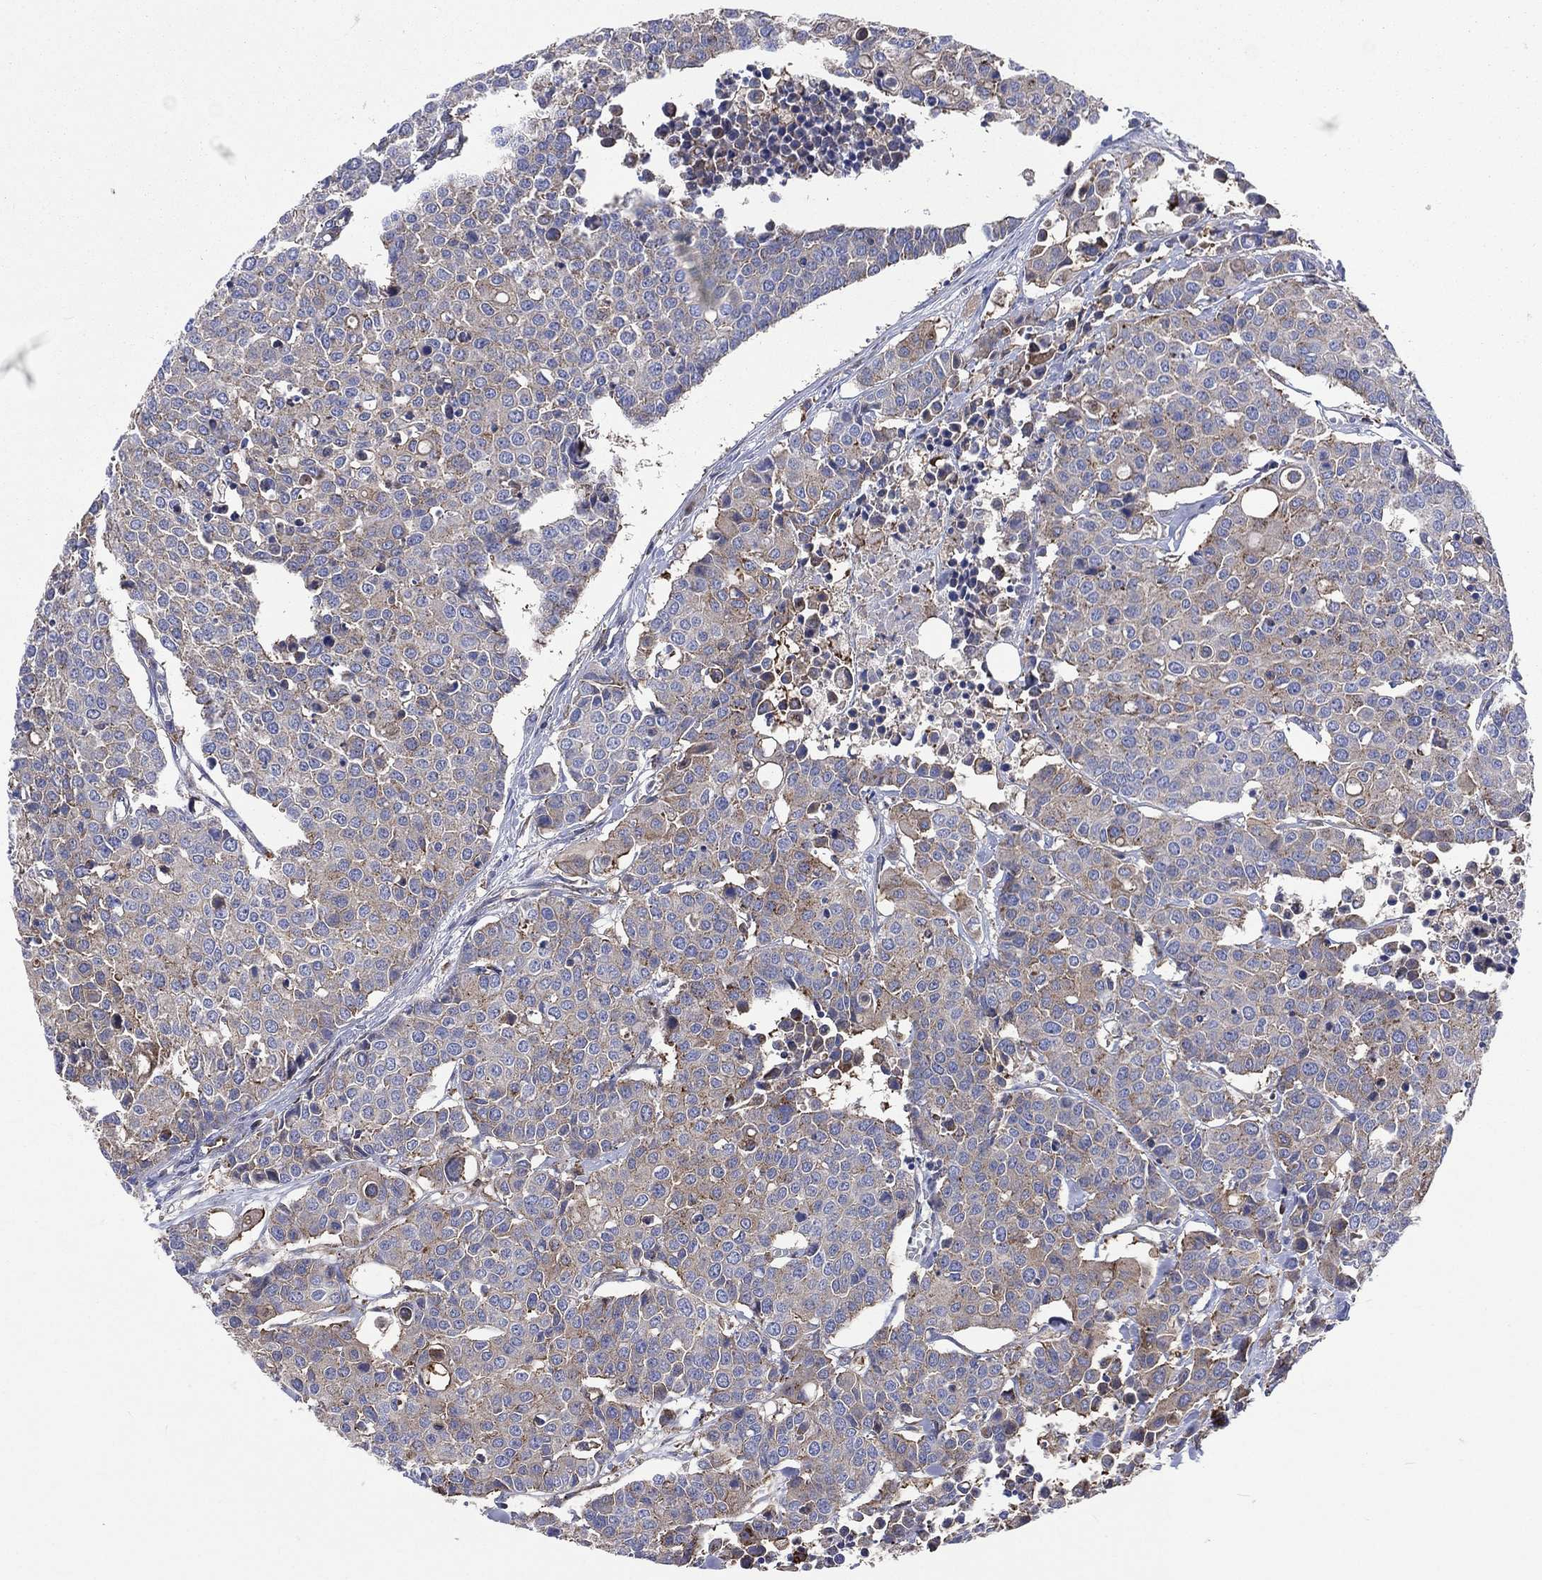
{"staining": {"intensity": "negative", "quantity": "none", "location": "none"}, "tissue": "carcinoid", "cell_type": "Tumor cells", "image_type": "cancer", "snomed": [{"axis": "morphology", "description": "Carcinoid, malignant, NOS"}, {"axis": "topography", "description": "Colon"}], "caption": "A photomicrograph of carcinoid (malignant) stained for a protein reveals no brown staining in tumor cells.", "gene": "ANKRD37", "patient": {"sex": "male", "age": 81}}